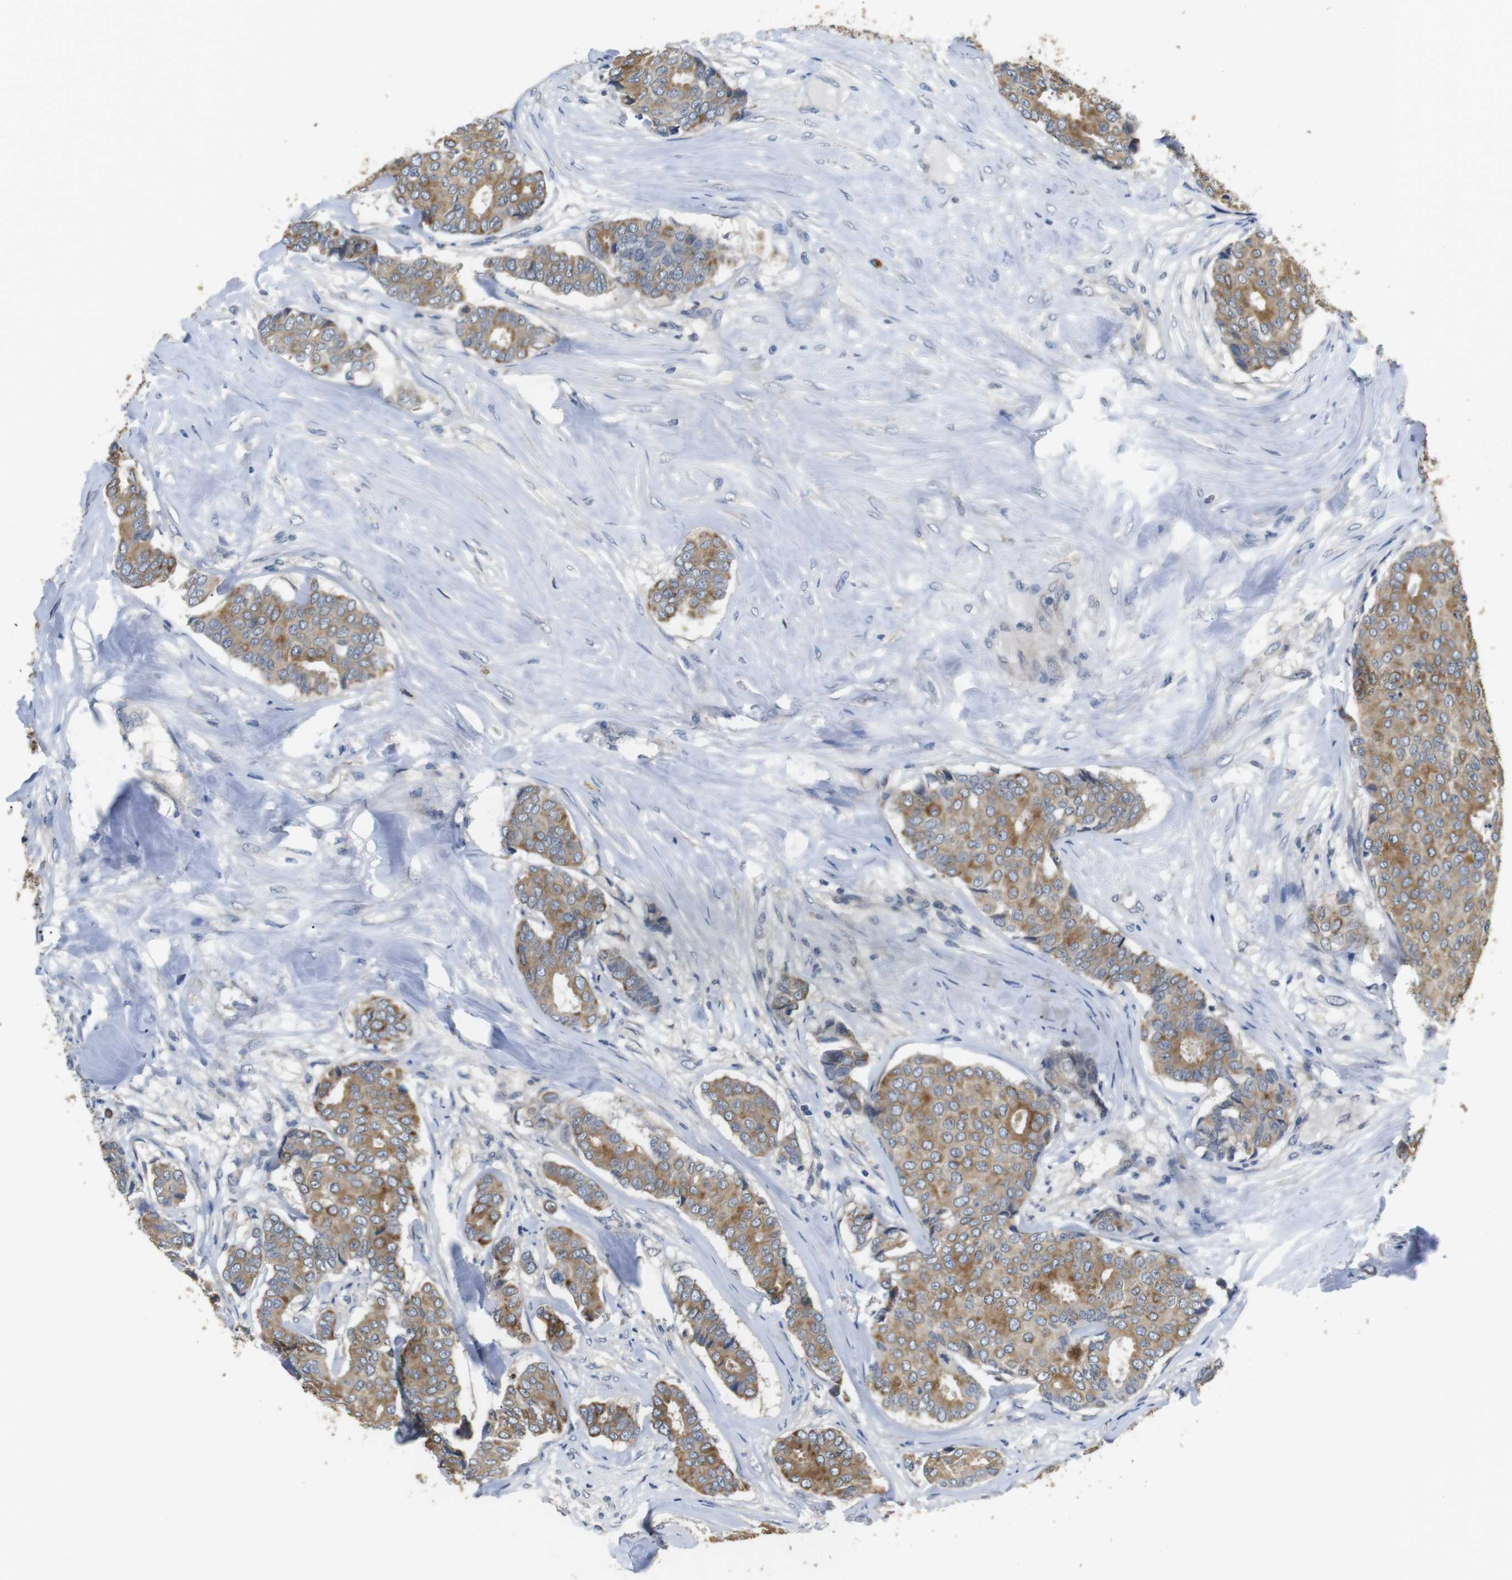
{"staining": {"intensity": "moderate", "quantity": ">75%", "location": "cytoplasmic/membranous"}, "tissue": "breast cancer", "cell_type": "Tumor cells", "image_type": "cancer", "snomed": [{"axis": "morphology", "description": "Duct carcinoma"}, {"axis": "topography", "description": "Breast"}], "caption": "Protein staining of breast cancer tissue reveals moderate cytoplasmic/membranous positivity in about >75% of tumor cells.", "gene": "ADGRL3", "patient": {"sex": "female", "age": 75}}